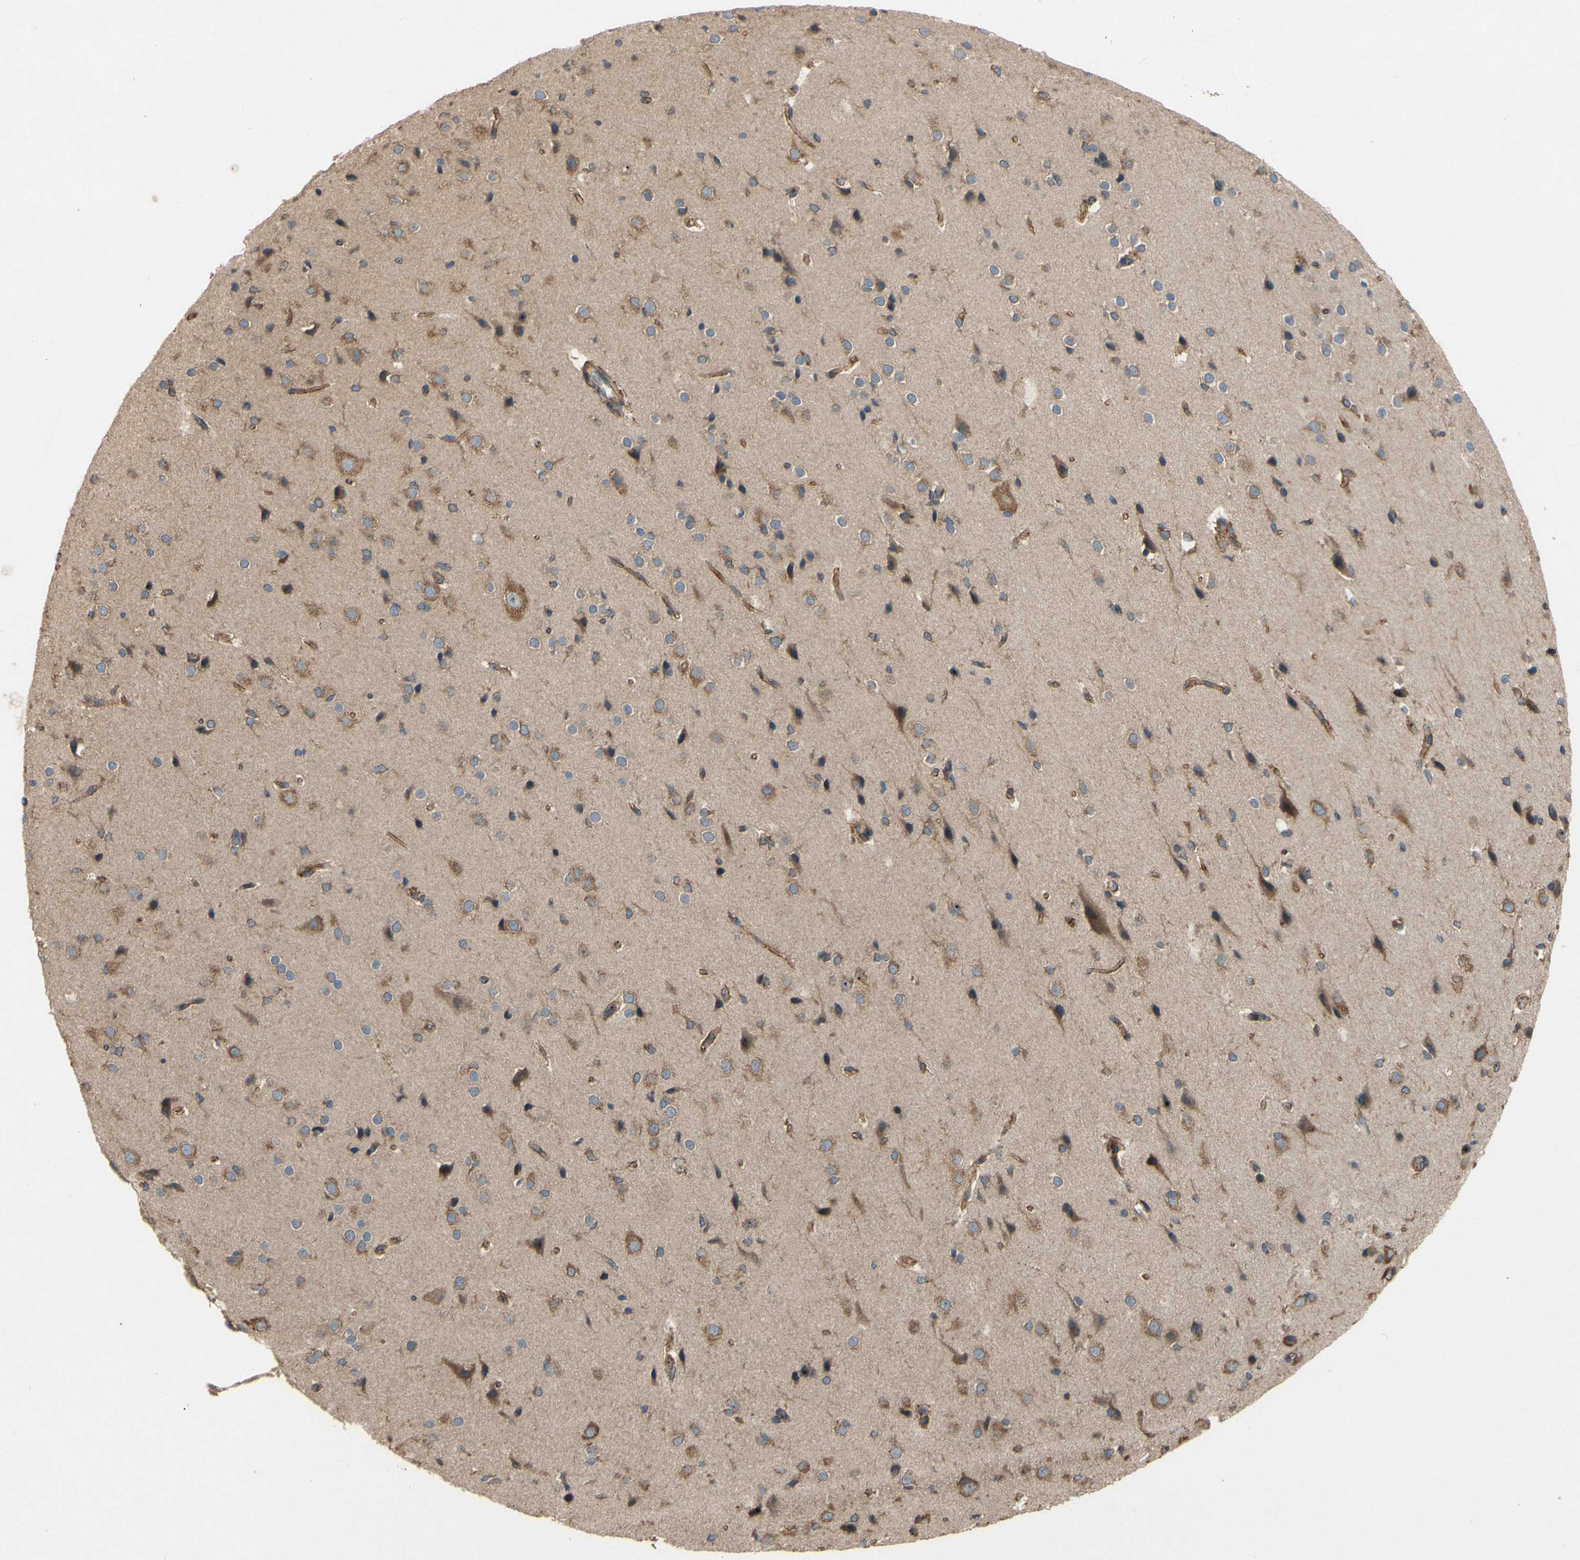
{"staining": {"intensity": "moderate", "quantity": ">75%", "location": "cytoplasmic/membranous"}, "tissue": "cerebral cortex", "cell_type": "Endothelial cells", "image_type": "normal", "snomed": [{"axis": "morphology", "description": "Normal tissue, NOS"}, {"axis": "morphology", "description": "Developmental malformation"}, {"axis": "topography", "description": "Cerebral cortex"}], "caption": "This micrograph exhibits IHC staining of benign cerebral cortex, with medium moderate cytoplasmic/membranous expression in approximately >75% of endothelial cells.", "gene": "PDGFB", "patient": {"sex": "female", "age": 30}}